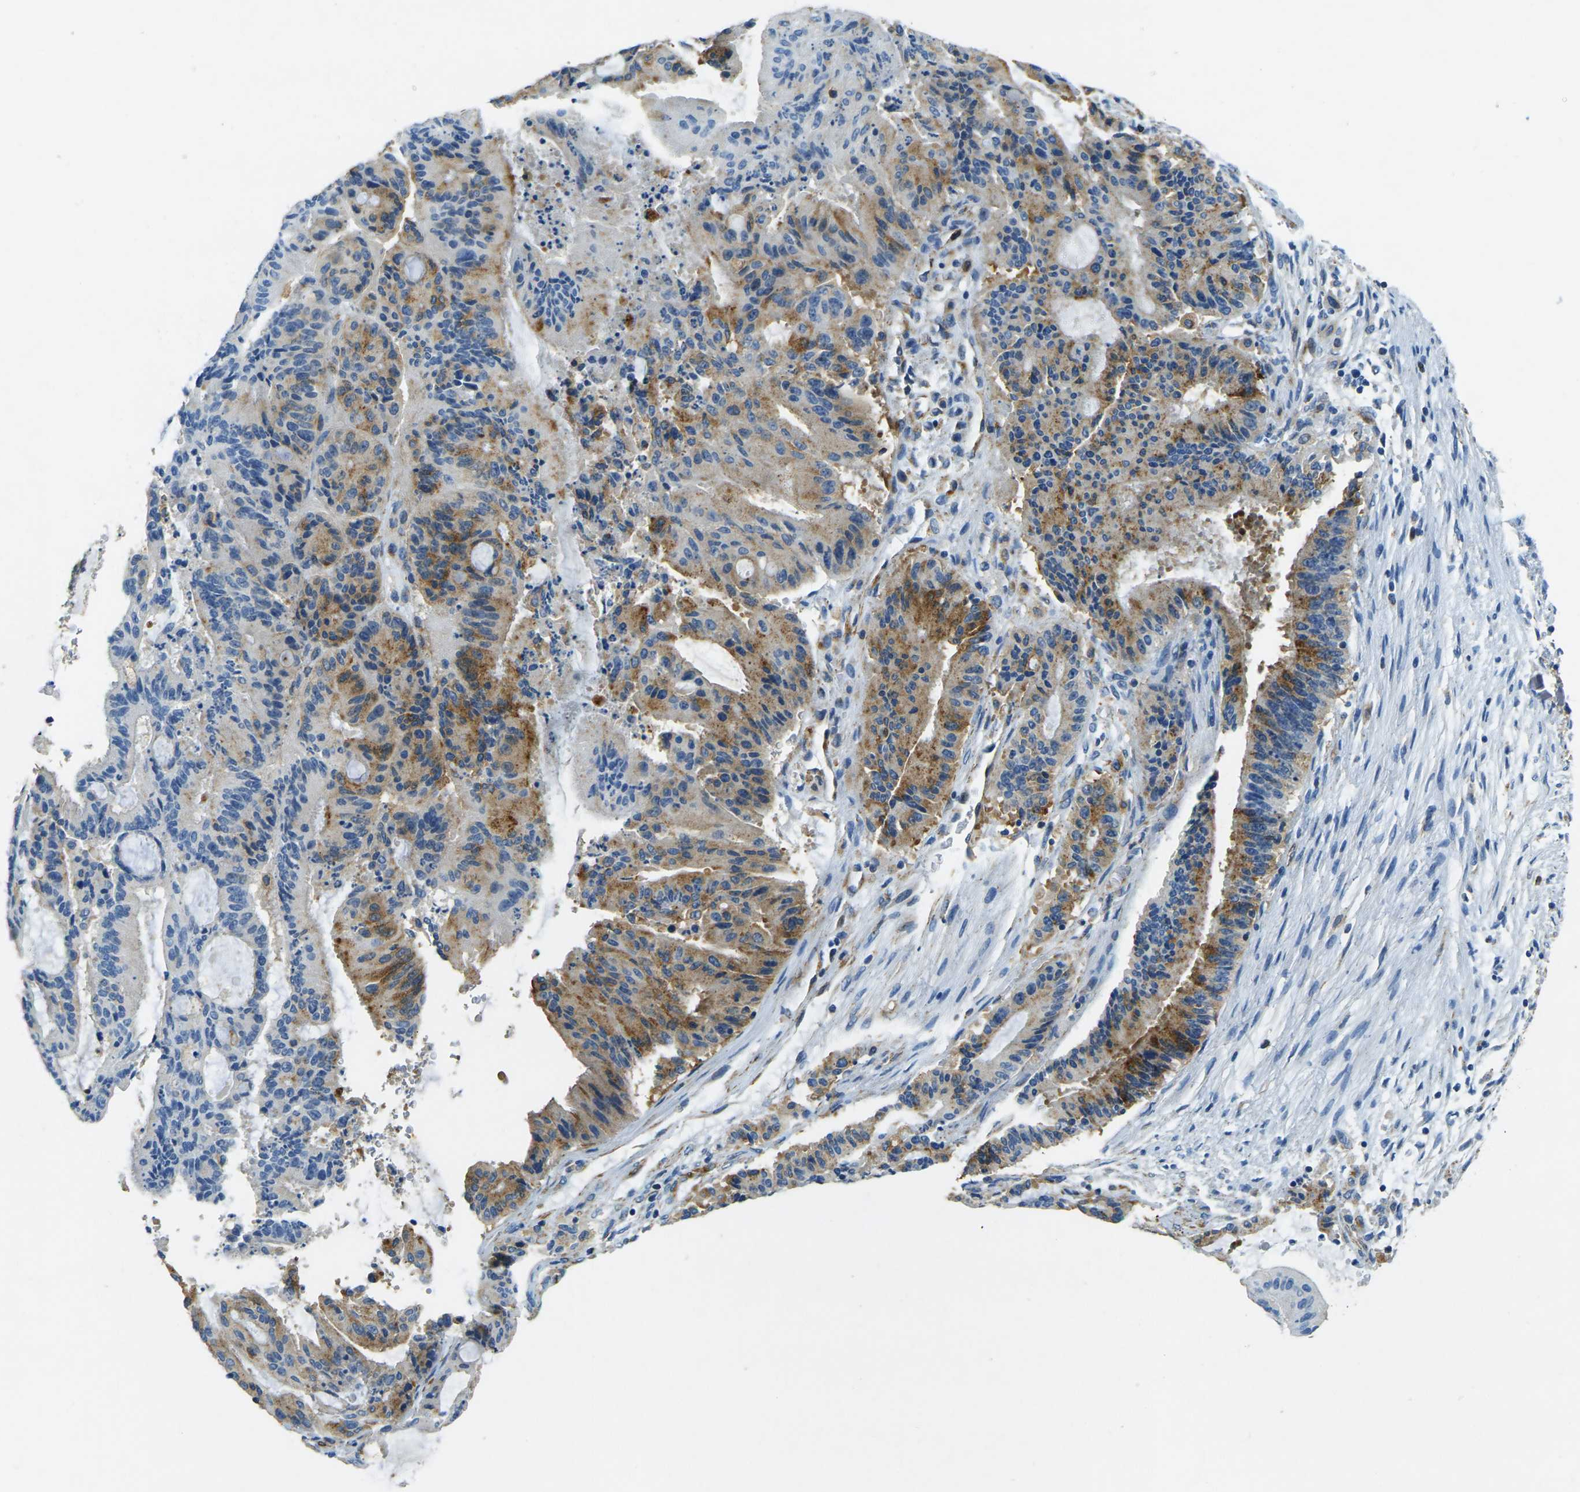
{"staining": {"intensity": "moderate", "quantity": "25%-75%", "location": "cytoplasmic/membranous"}, "tissue": "liver cancer", "cell_type": "Tumor cells", "image_type": "cancer", "snomed": [{"axis": "morphology", "description": "Cholangiocarcinoma"}, {"axis": "topography", "description": "Liver"}], "caption": "IHC of human liver cancer displays medium levels of moderate cytoplasmic/membranous expression in approximately 25%-75% of tumor cells.", "gene": "SORT1", "patient": {"sex": "female", "age": 73}}